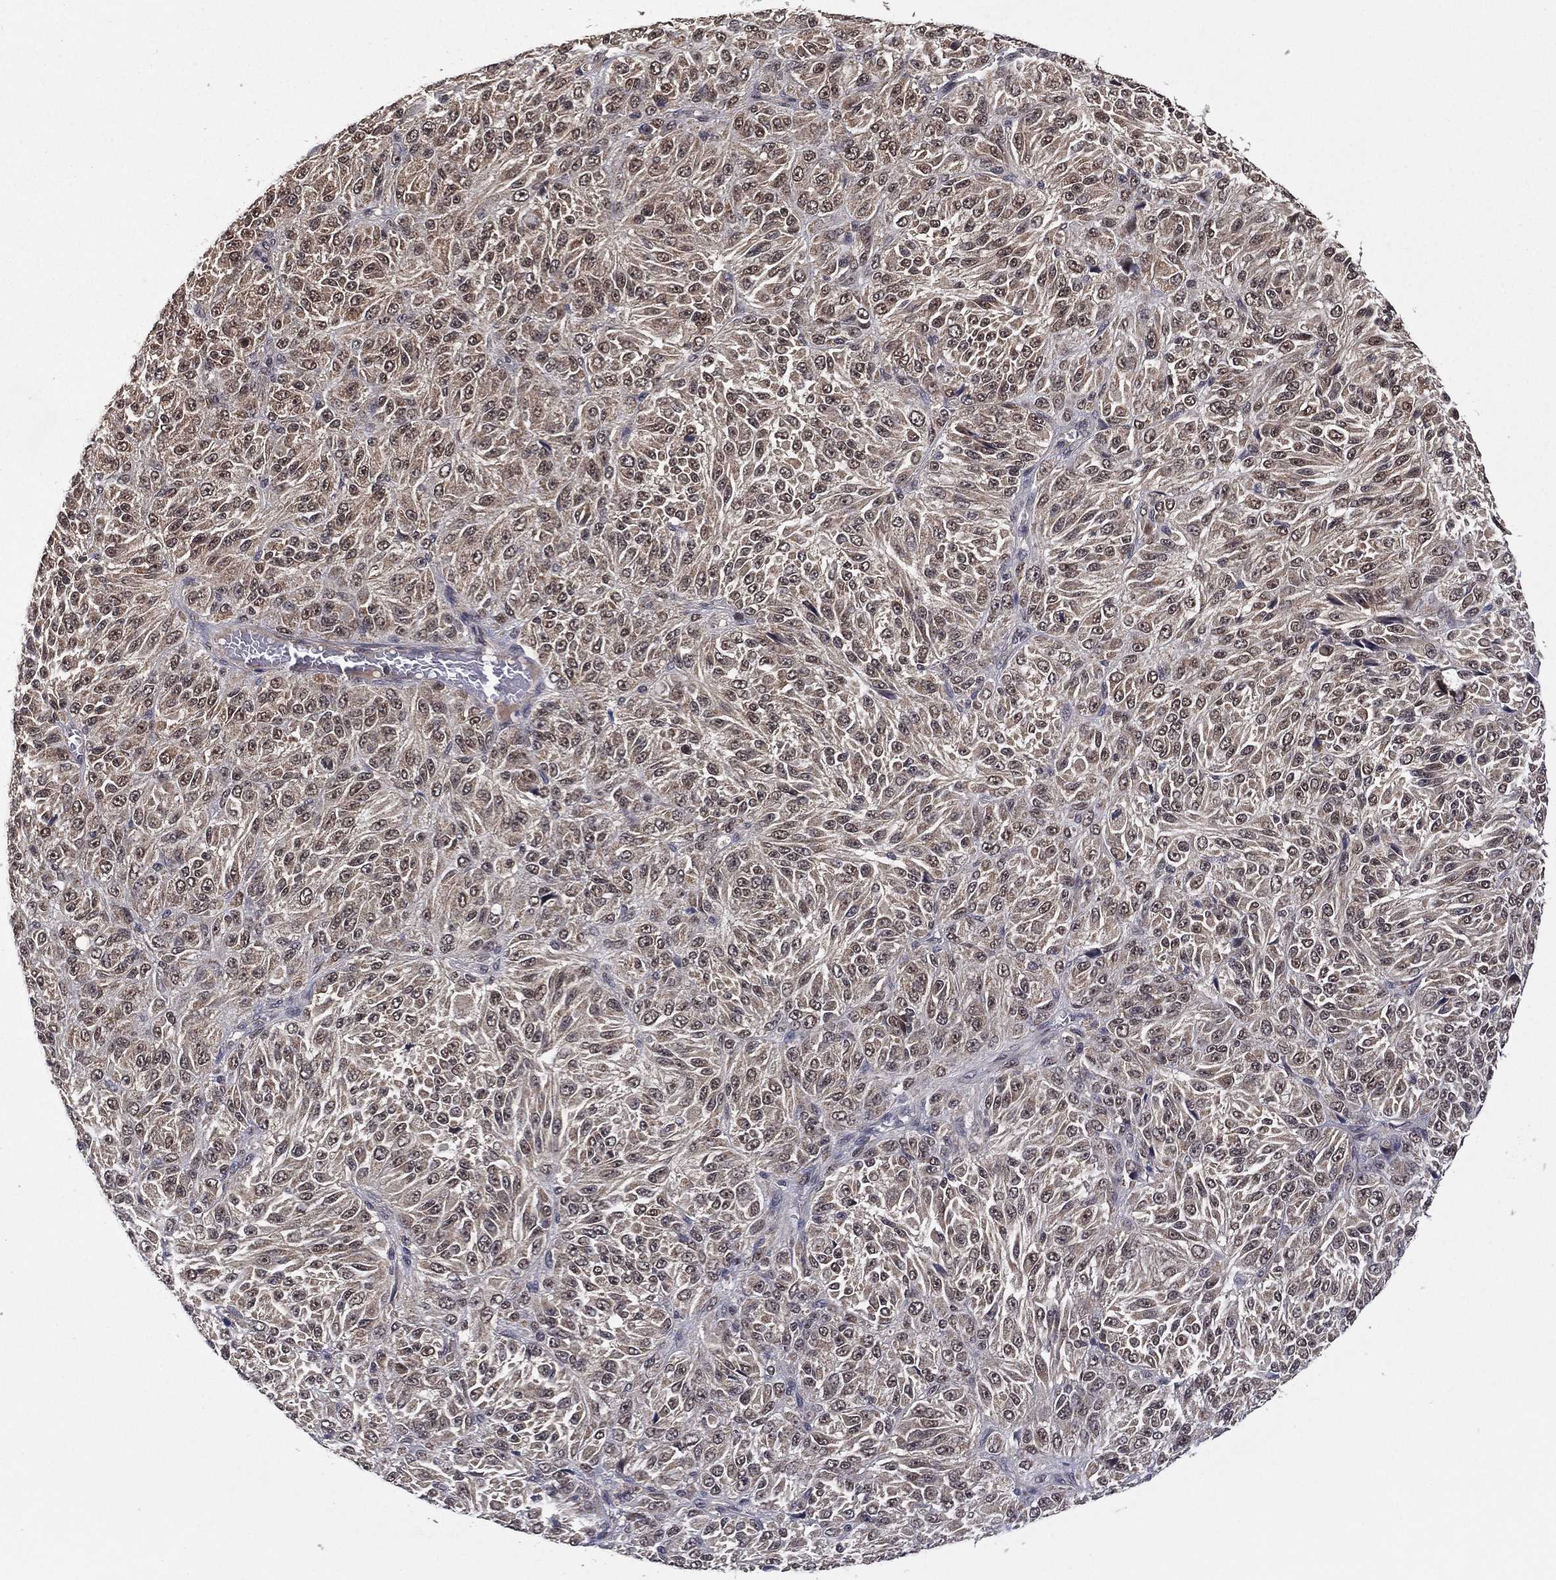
{"staining": {"intensity": "moderate", "quantity": "<25%", "location": "cytoplasmic/membranous"}, "tissue": "melanoma", "cell_type": "Tumor cells", "image_type": "cancer", "snomed": [{"axis": "morphology", "description": "Malignant melanoma, Metastatic site"}, {"axis": "topography", "description": "Brain"}], "caption": "Malignant melanoma (metastatic site) was stained to show a protein in brown. There is low levels of moderate cytoplasmic/membranous expression in about <25% of tumor cells.", "gene": "NELFCD", "patient": {"sex": "female", "age": 56}}